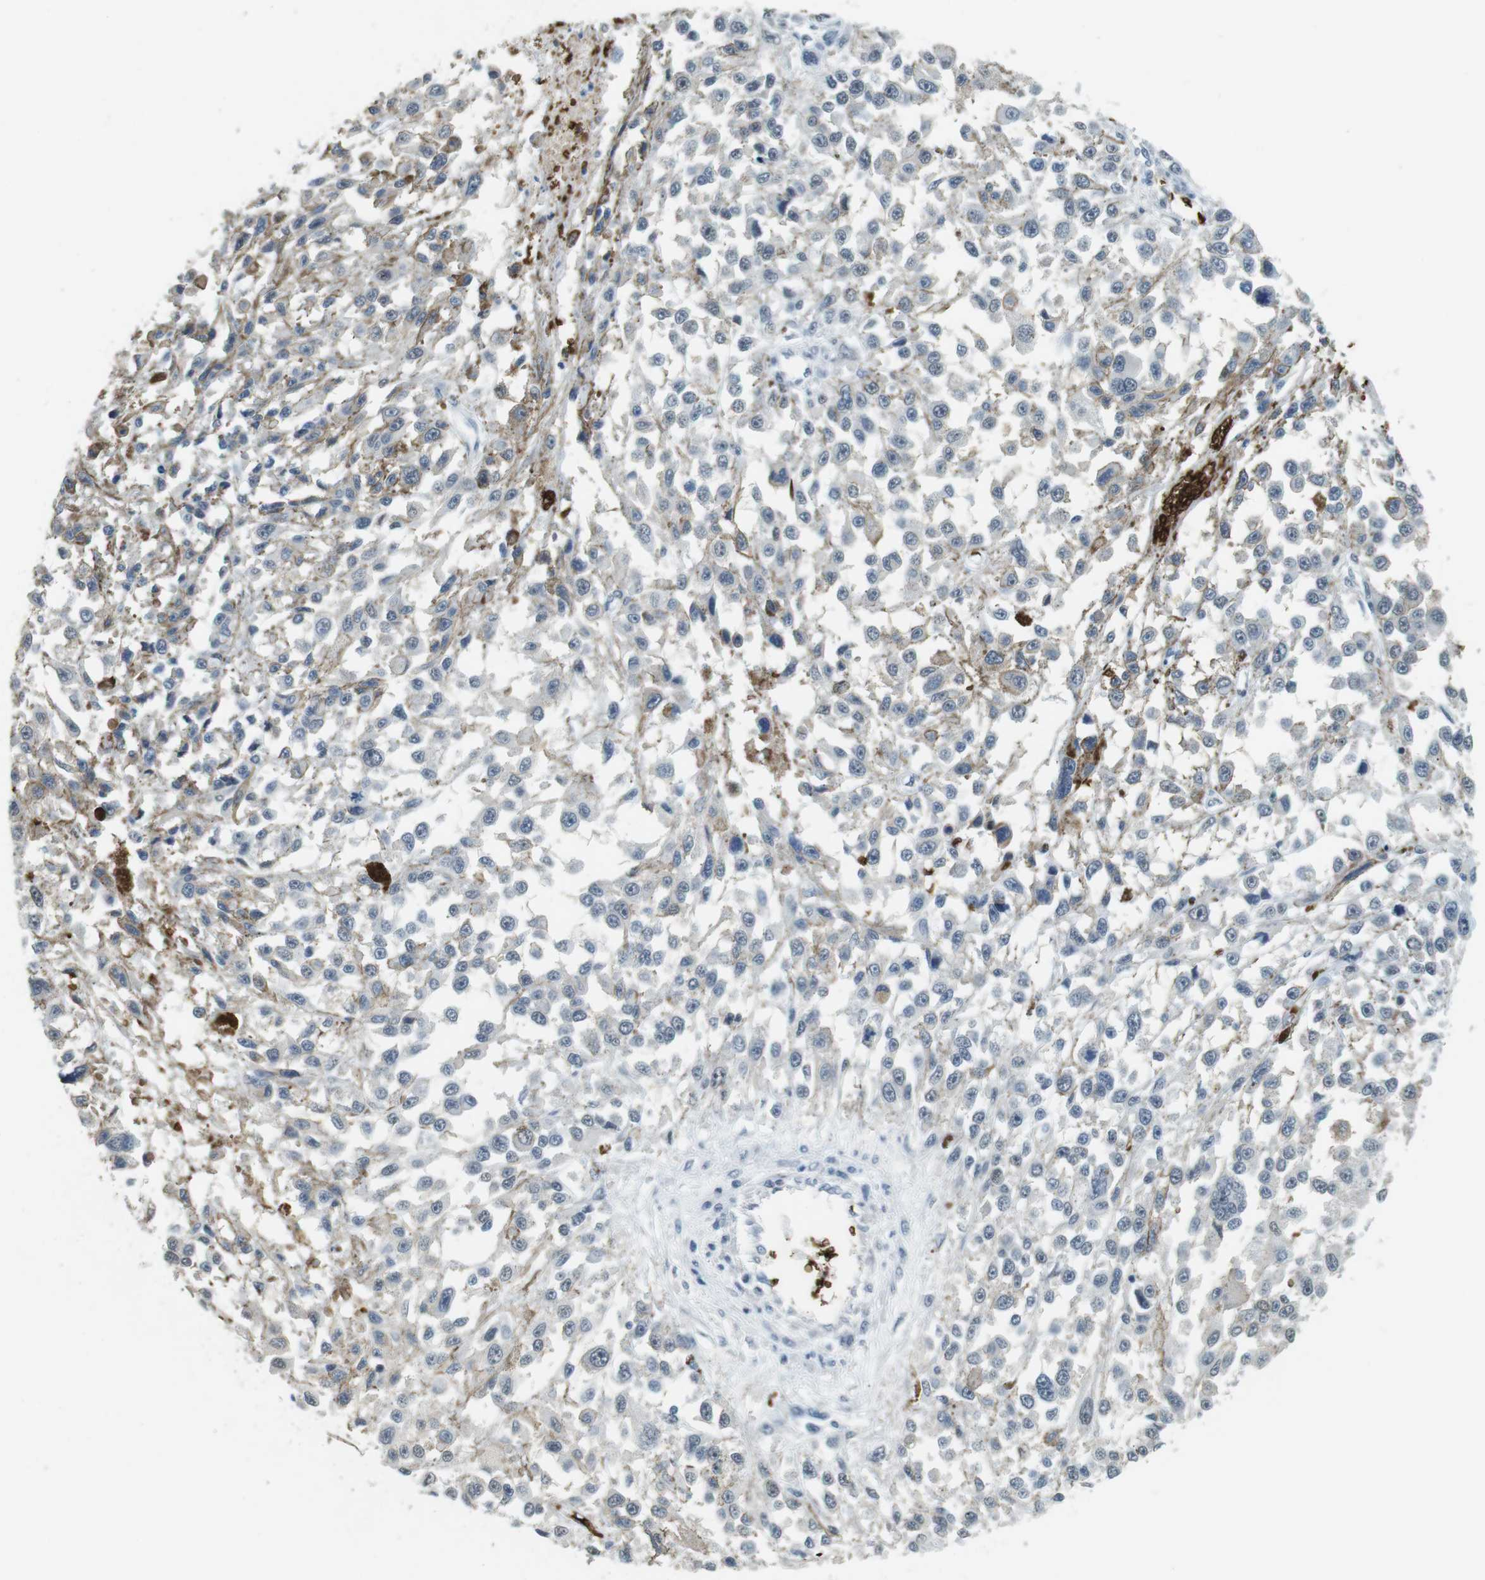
{"staining": {"intensity": "negative", "quantity": "none", "location": "none"}, "tissue": "melanoma", "cell_type": "Tumor cells", "image_type": "cancer", "snomed": [{"axis": "morphology", "description": "Malignant melanoma, Metastatic site"}, {"axis": "topography", "description": "Lymph node"}], "caption": "Tumor cells are negative for brown protein staining in melanoma. Nuclei are stained in blue.", "gene": "SLC4A1", "patient": {"sex": "male", "age": 59}}